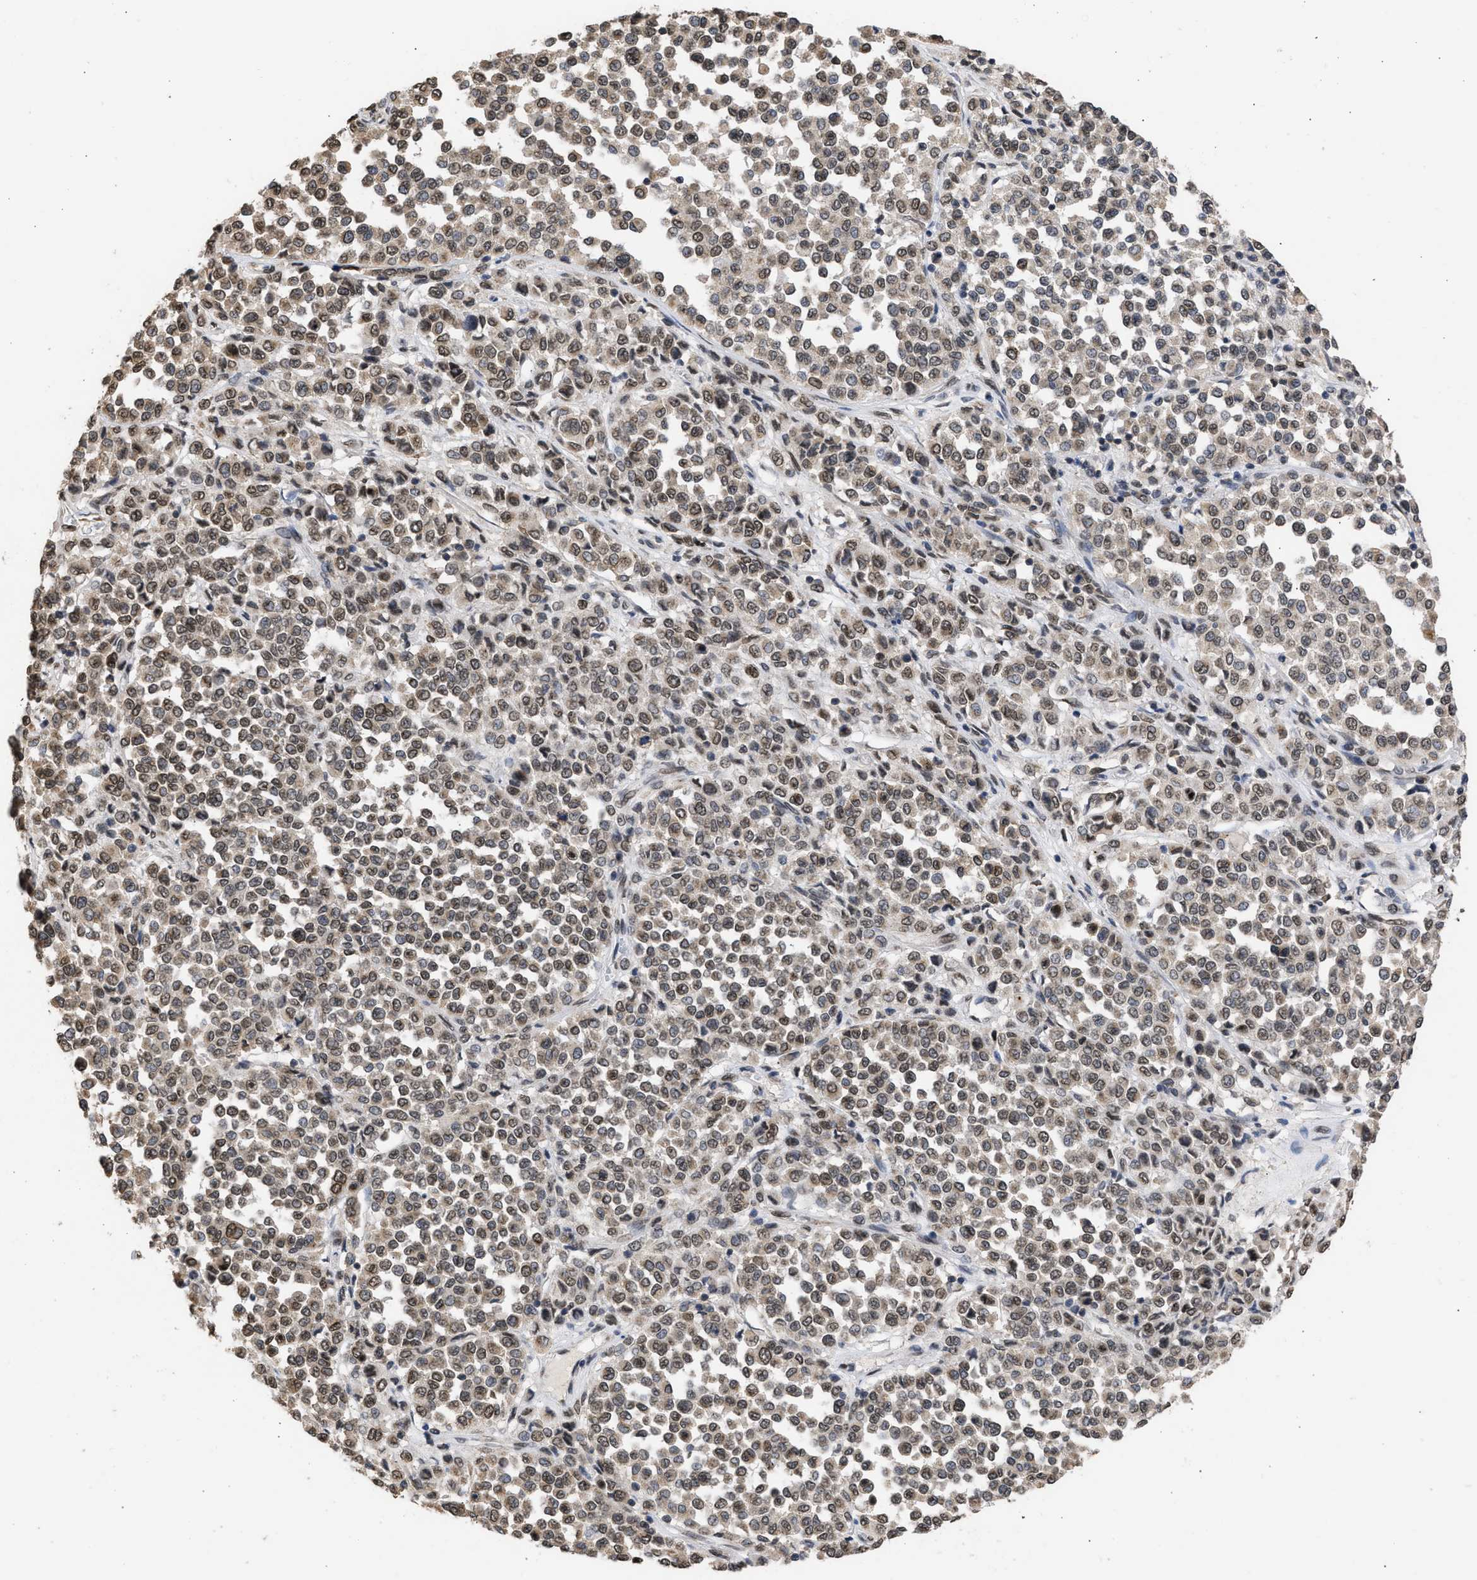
{"staining": {"intensity": "weak", "quantity": ">75%", "location": "cytoplasmic/membranous,nuclear"}, "tissue": "melanoma", "cell_type": "Tumor cells", "image_type": "cancer", "snomed": [{"axis": "morphology", "description": "Malignant melanoma, Metastatic site"}, {"axis": "topography", "description": "Pancreas"}], "caption": "An image showing weak cytoplasmic/membranous and nuclear staining in about >75% of tumor cells in malignant melanoma (metastatic site), as visualized by brown immunohistochemical staining.", "gene": "NUP35", "patient": {"sex": "female", "age": 30}}